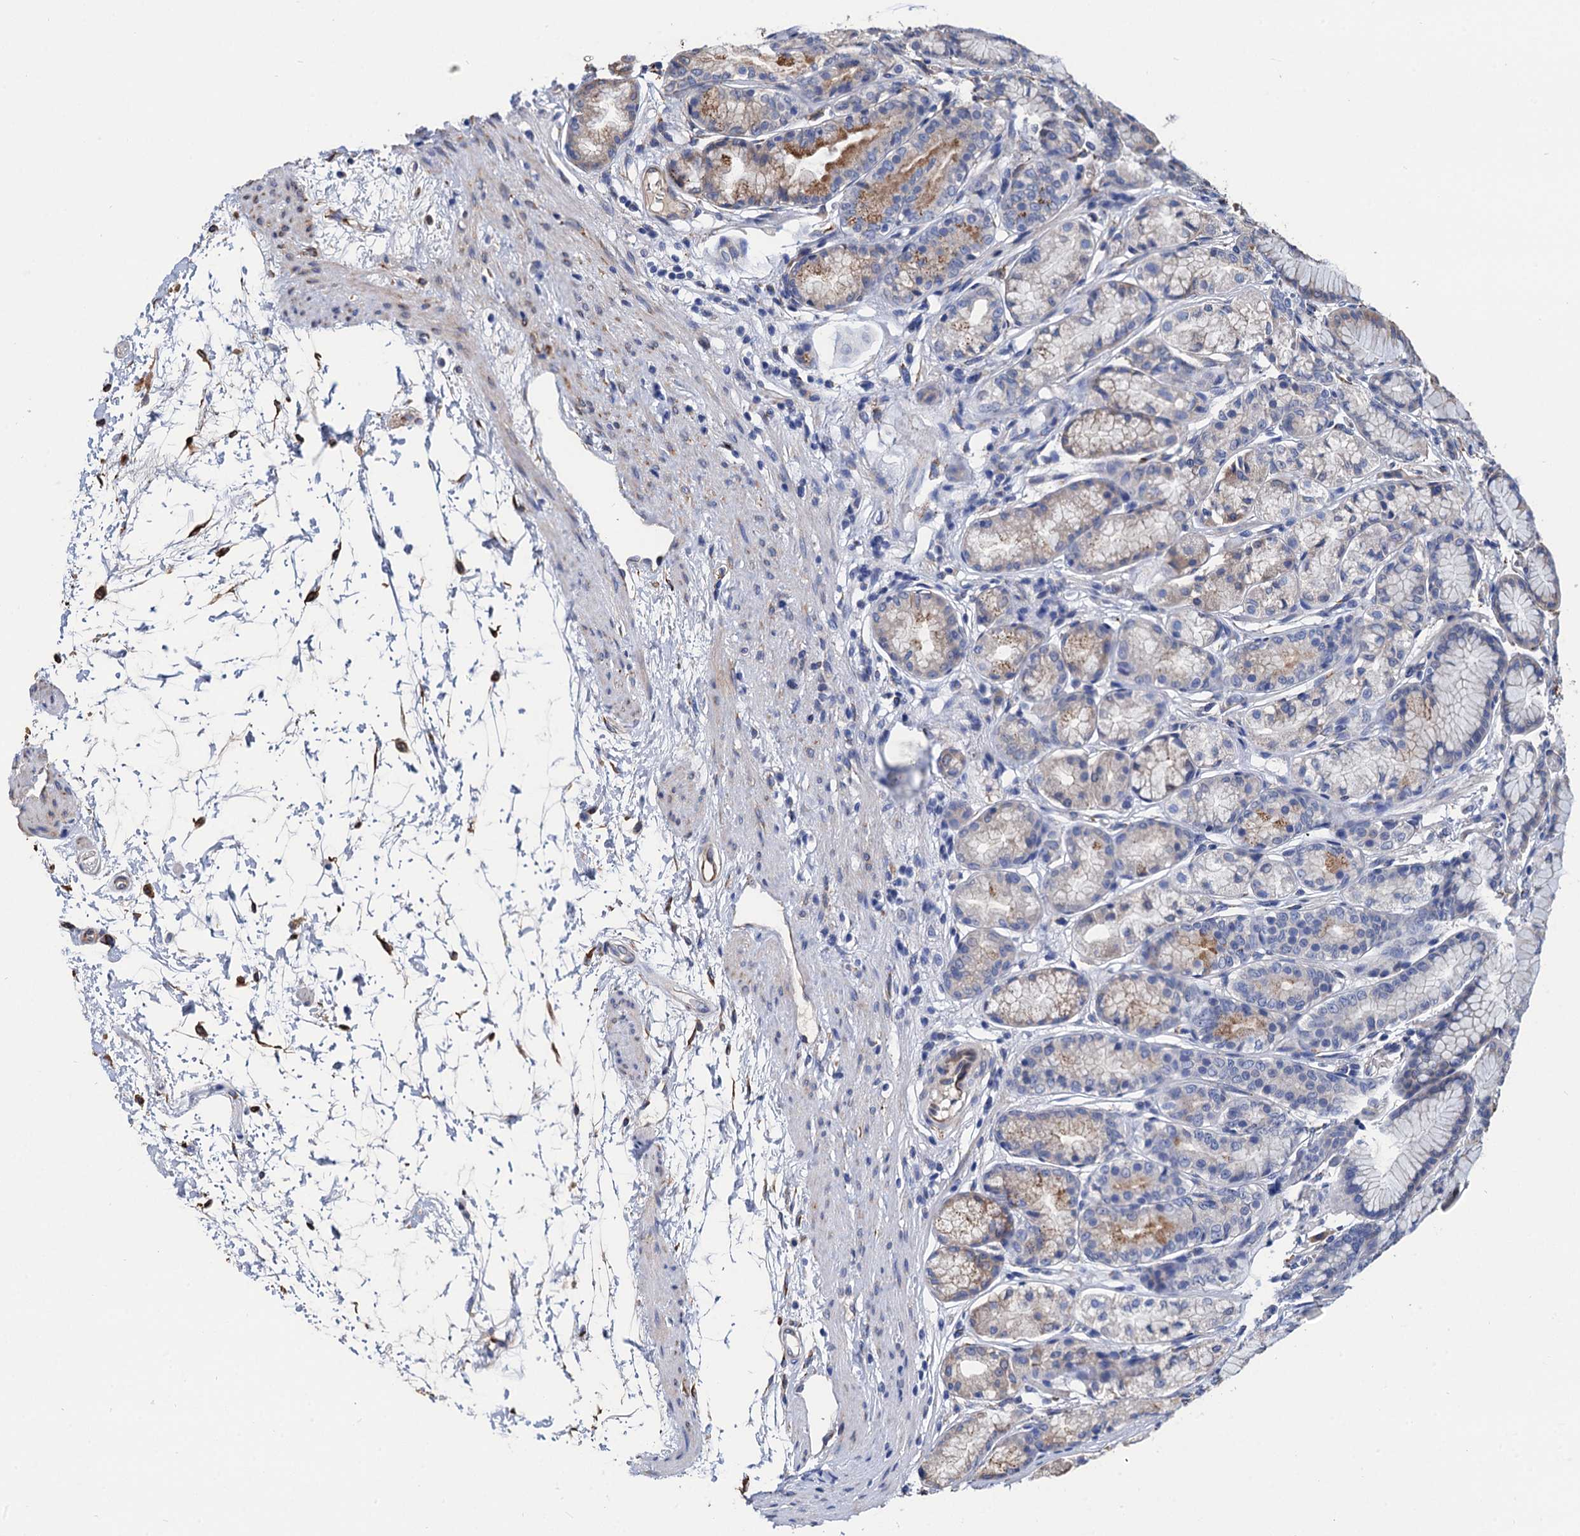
{"staining": {"intensity": "moderate", "quantity": "<25%", "location": "cytoplasmic/membranous"}, "tissue": "stomach", "cell_type": "Glandular cells", "image_type": "normal", "snomed": [{"axis": "morphology", "description": "Normal tissue, NOS"}, {"axis": "morphology", "description": "Adenocarcinoma, NOS"}, {"axis": "morphology", "description": "Adenocarcinoma, High grade"}, {"axis": "topography", "description": "Stomach, upper"}, {"axis": "topography", "description": "Stomach"}], "caption": "DAB immunohistochemical staining of normal stomach reveals moderate cytoplasmic/membranous protein positivity in about <25% of glandular cells.", "gene": "CNNM1", "patient": {"sex": "female", "age": 65}}